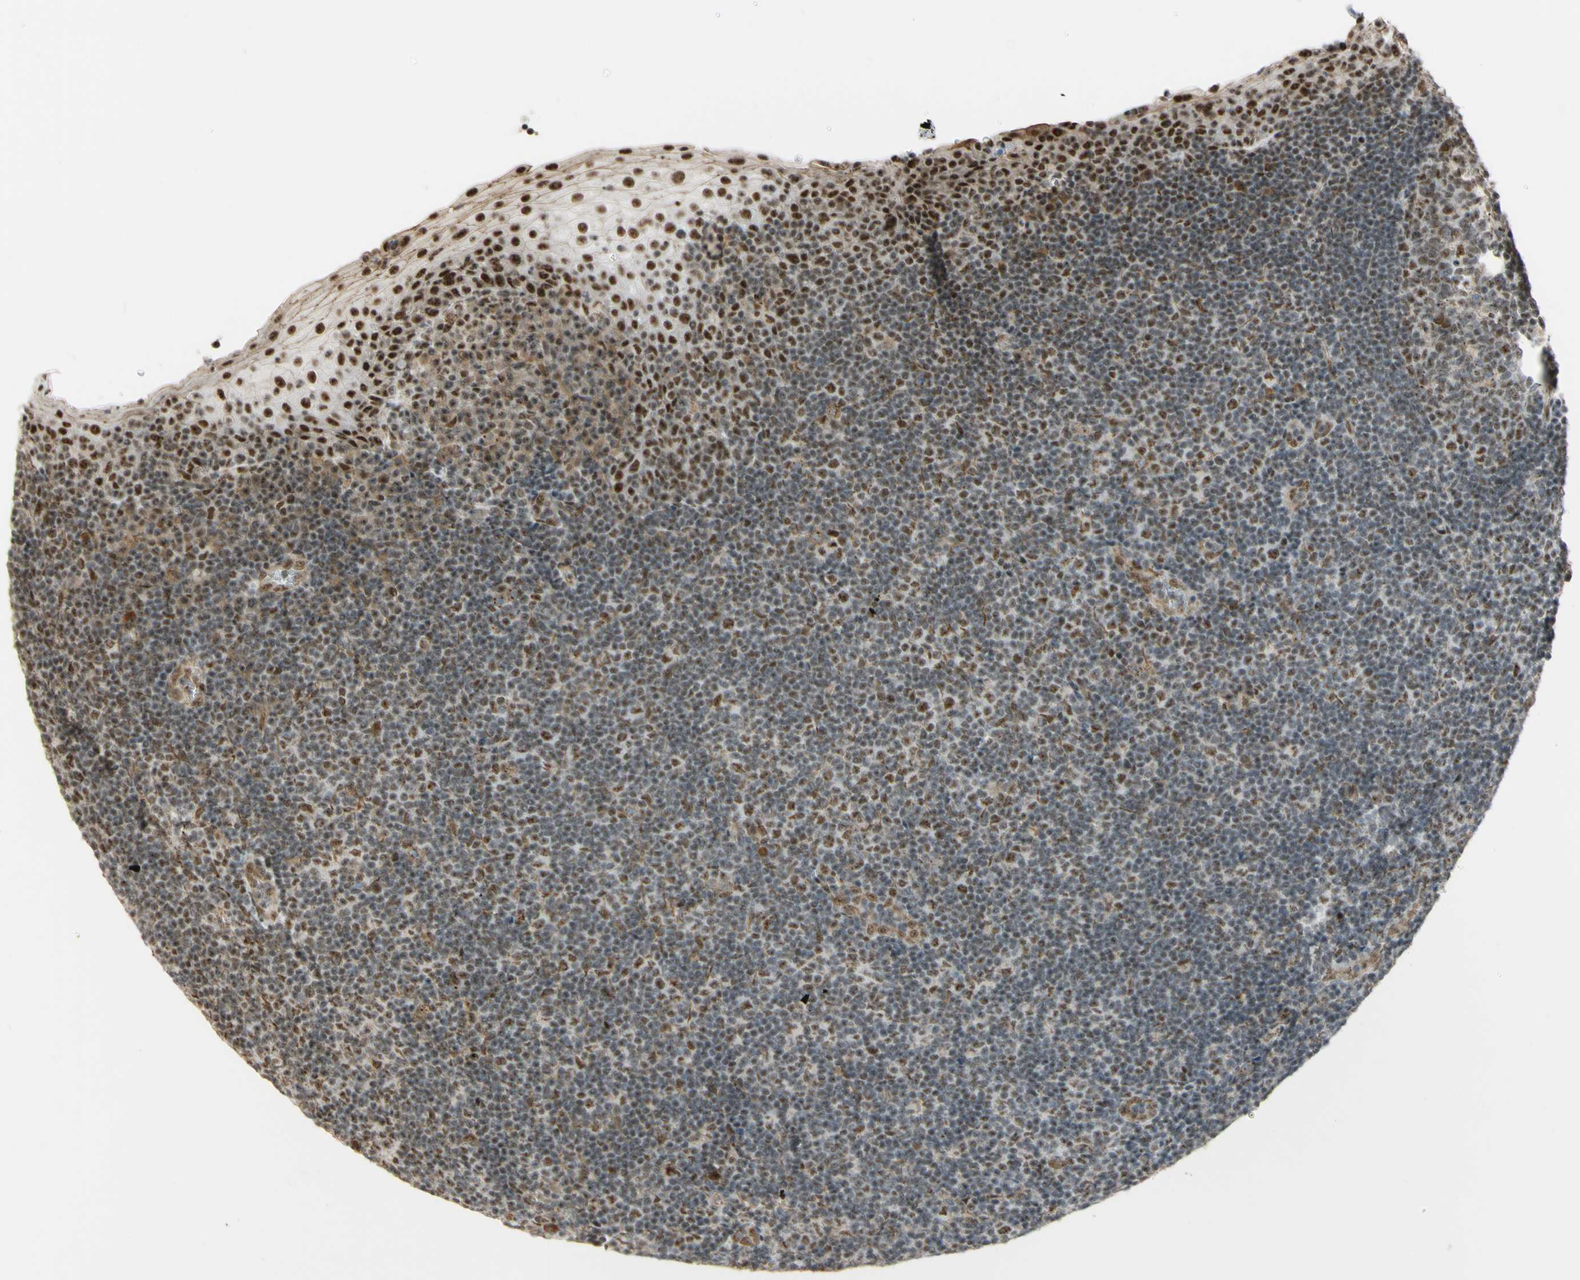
{"staining": {"intensity": "moderate", "quantity": "25%-75%", "location": "nuclear"}, "tissue": "tonsil", "cell_type": "Germinal center cells", "image_type": "normal", "snomed": [{"axis": "morphology", "description": "Normal tissue, NOS"}, {"axis": "topography", "description": "Tonsil"}], "caption": "A brown stain labels moderate nuclear expression of a protein in germinal center cells of normal human tonsil. Using DAB (brown) and hematoxylin (blue) stains, captured at high magnification using brightfield microscopy.", "gene": "SAP18", "patient": {"sex": "male", "age": 37}}